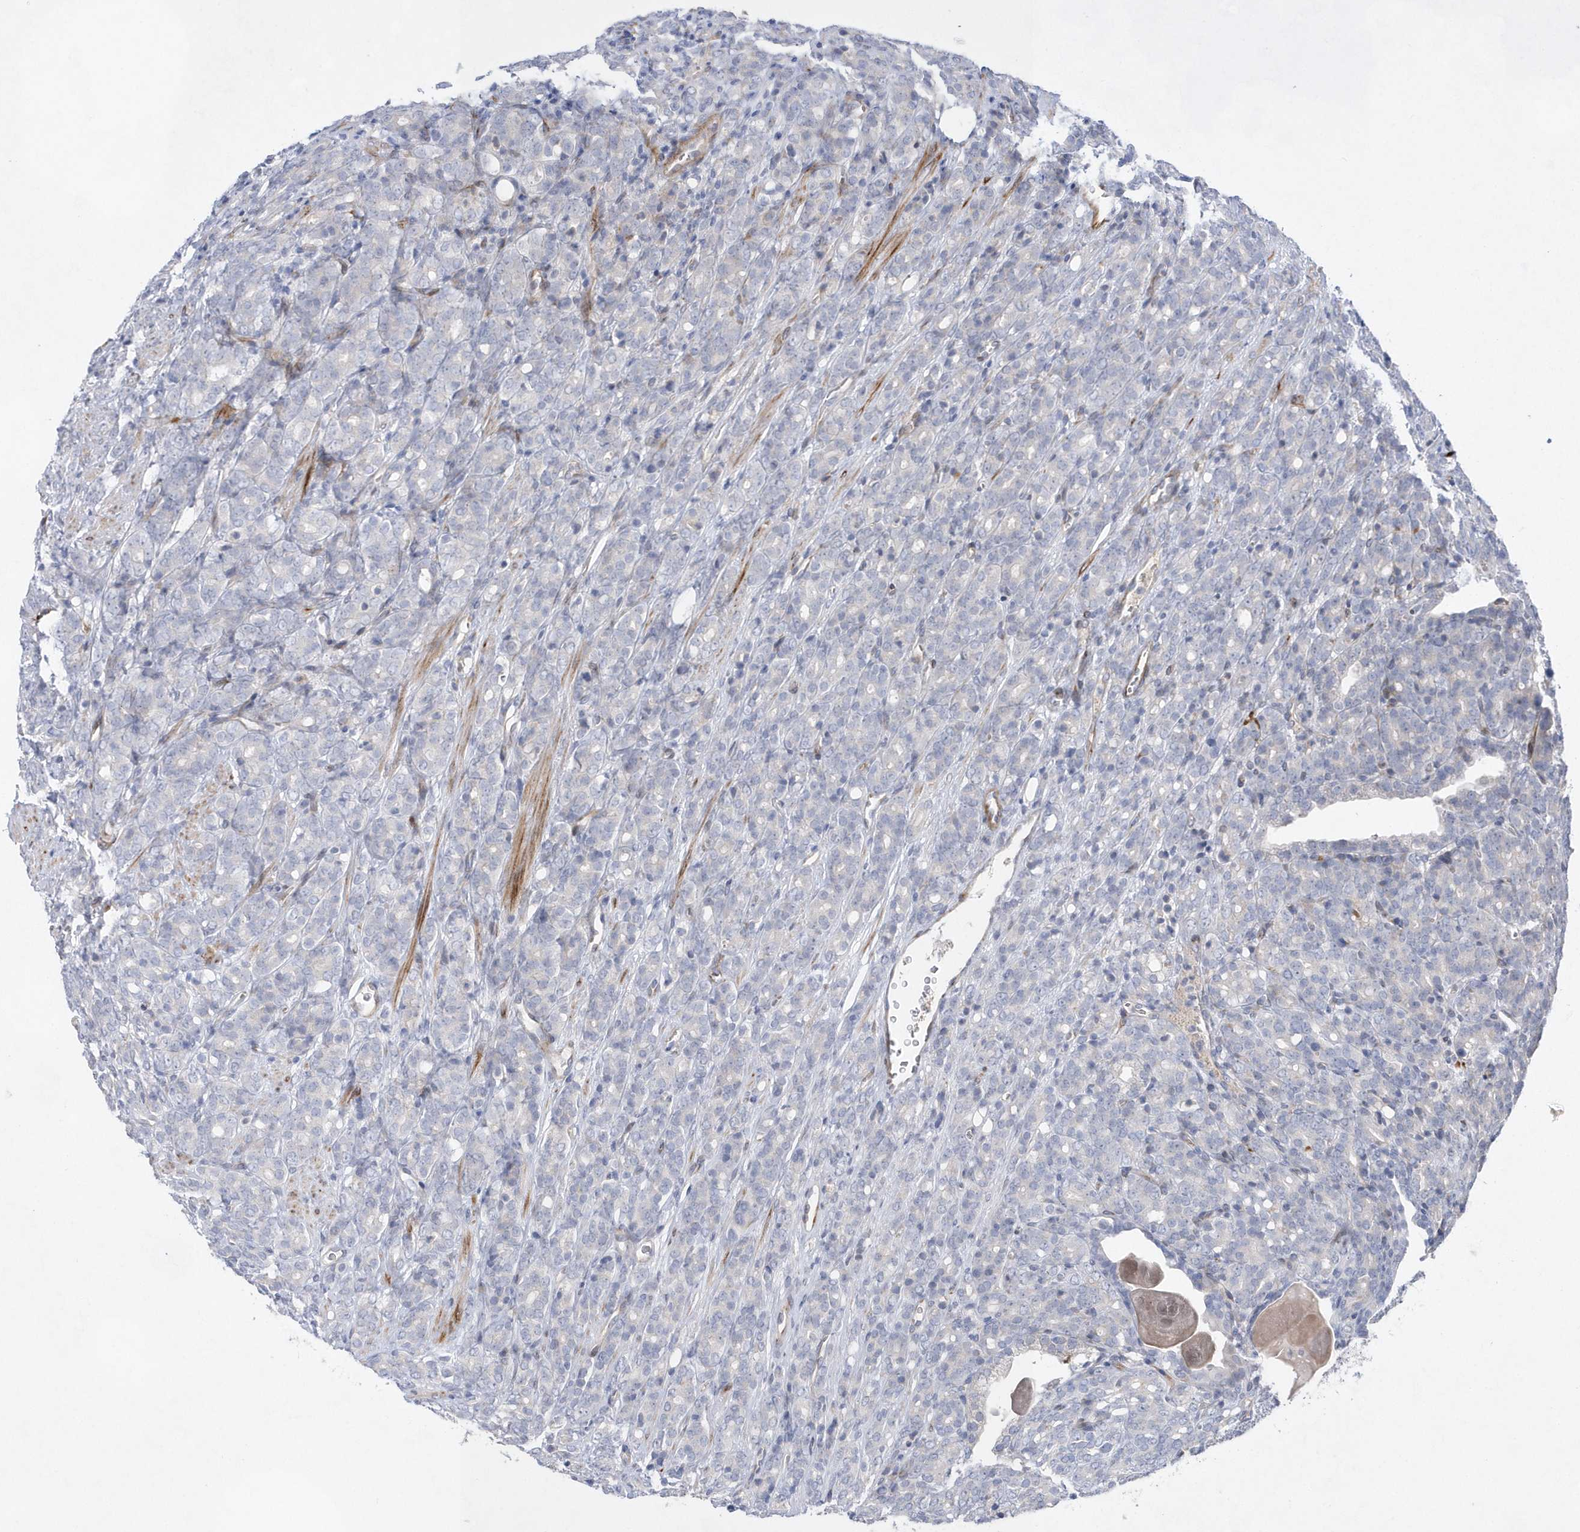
{"staining": {"intensity": "negative", "quantity": "none", "location": "none"}, "tissue": "prostate cancer", "cell_type": "Tumor cells", "image_type": "cancer", "snomed": [{"axis": "morphology", "description": "Adenocarcinoma, High grade"}, {"axis": "topography", "description": "Prostate"}], "caption": "Protein analysis of prostate cancer shows no significant positivity in tumor cells.", "gene": "TMEM132B", "patient": {"sex": "male", "age": 62}}